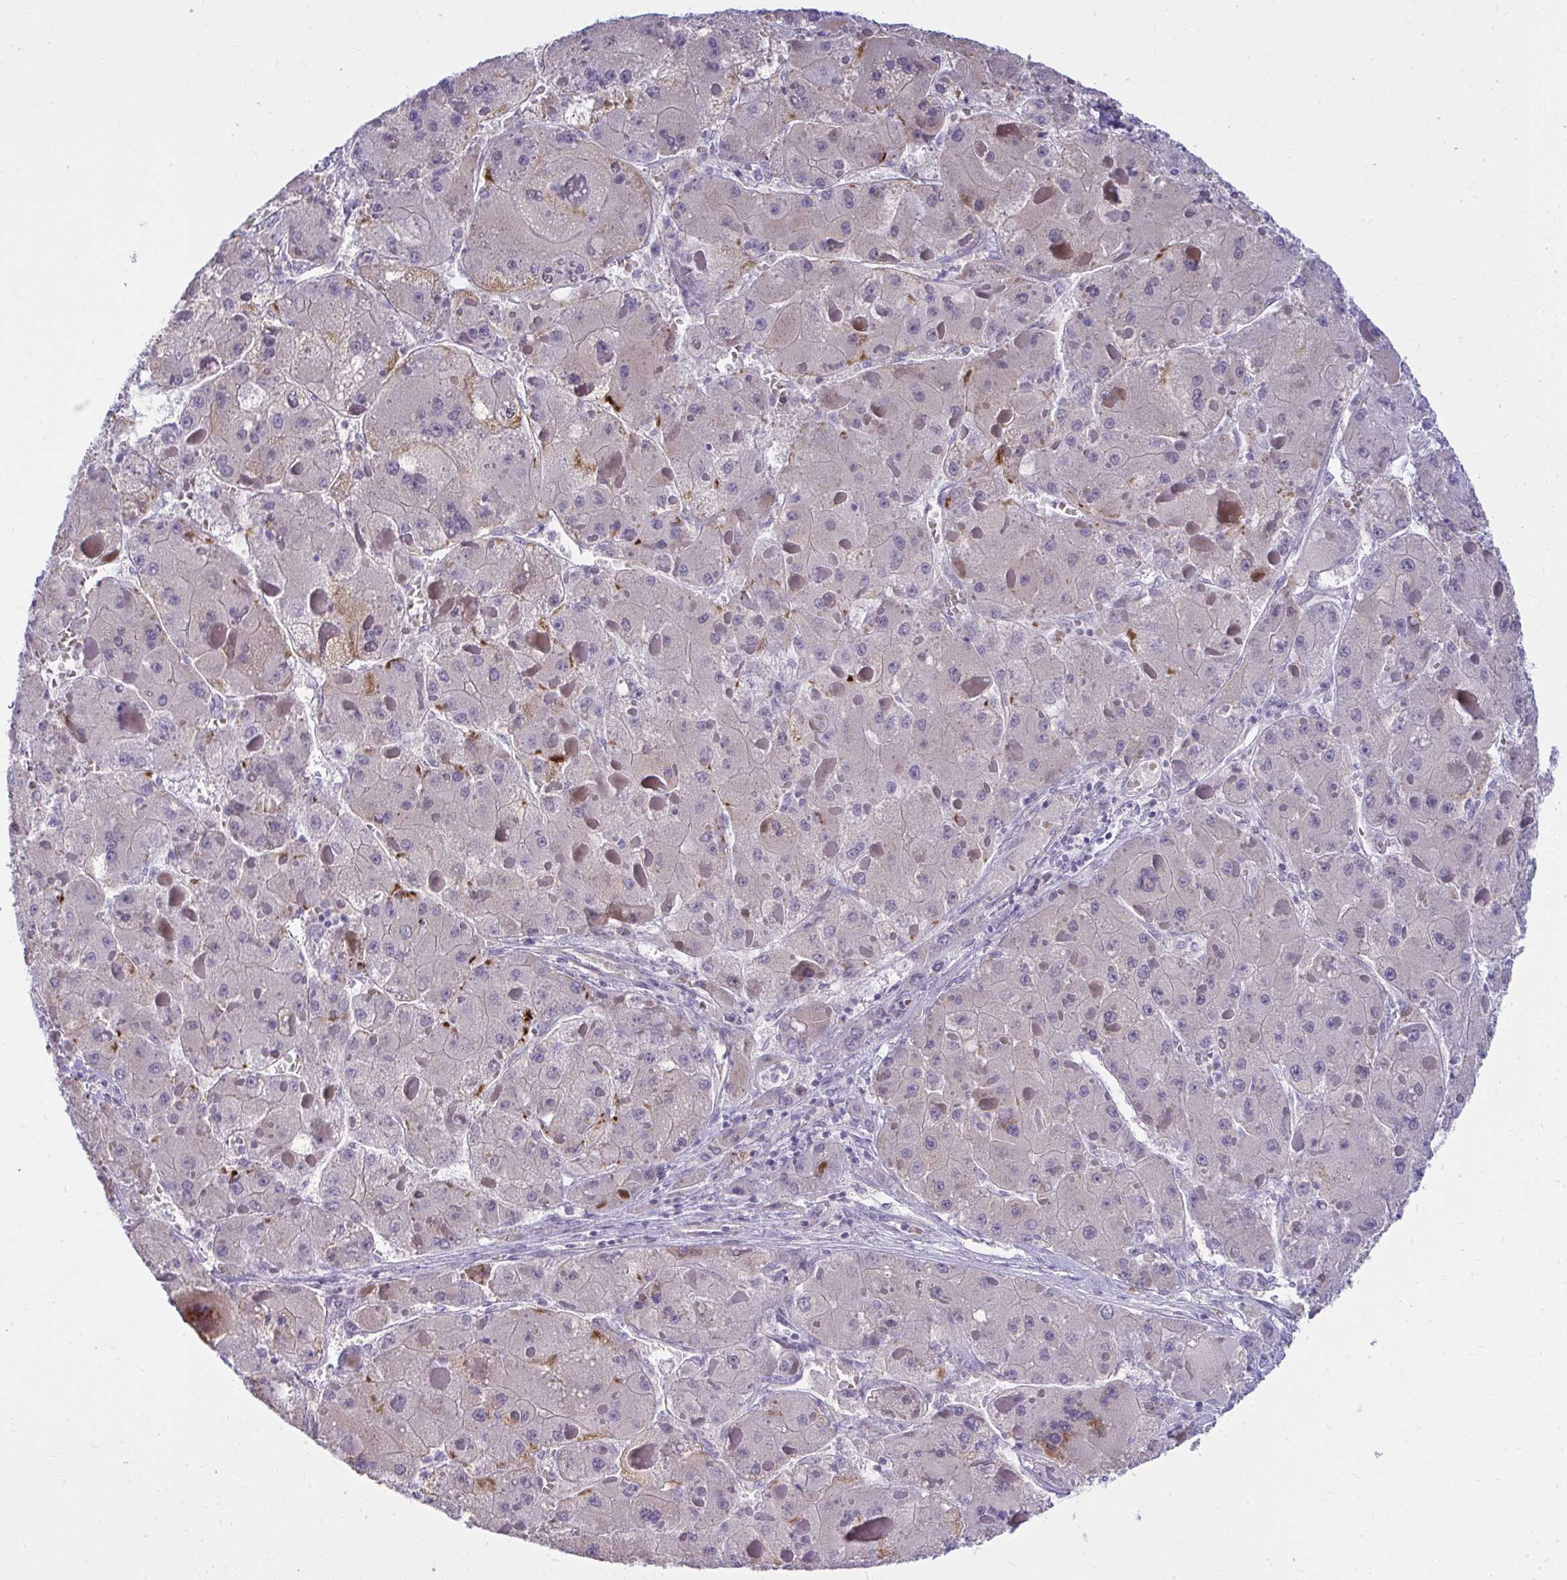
{"staining": {"intensity": "negative", "quantity": "none", "location": "none"}, "tissue": "liver cancer", "cell_type": "Tumor cells", "image_type": "cancer", "snomed": [{"axis": "morphology", "description": "Carcinoma, Hepatocellular, NOS"}, {"axis": "topography", "description": "Liver"}], "caption": "Human liver cancer (hepatocellular carcinoma) stained for a protein using immunohistochemistry shows no staining in tumor cells.", "gene": "LRRC36", "patient": {"sex": "female", "age": 73}}